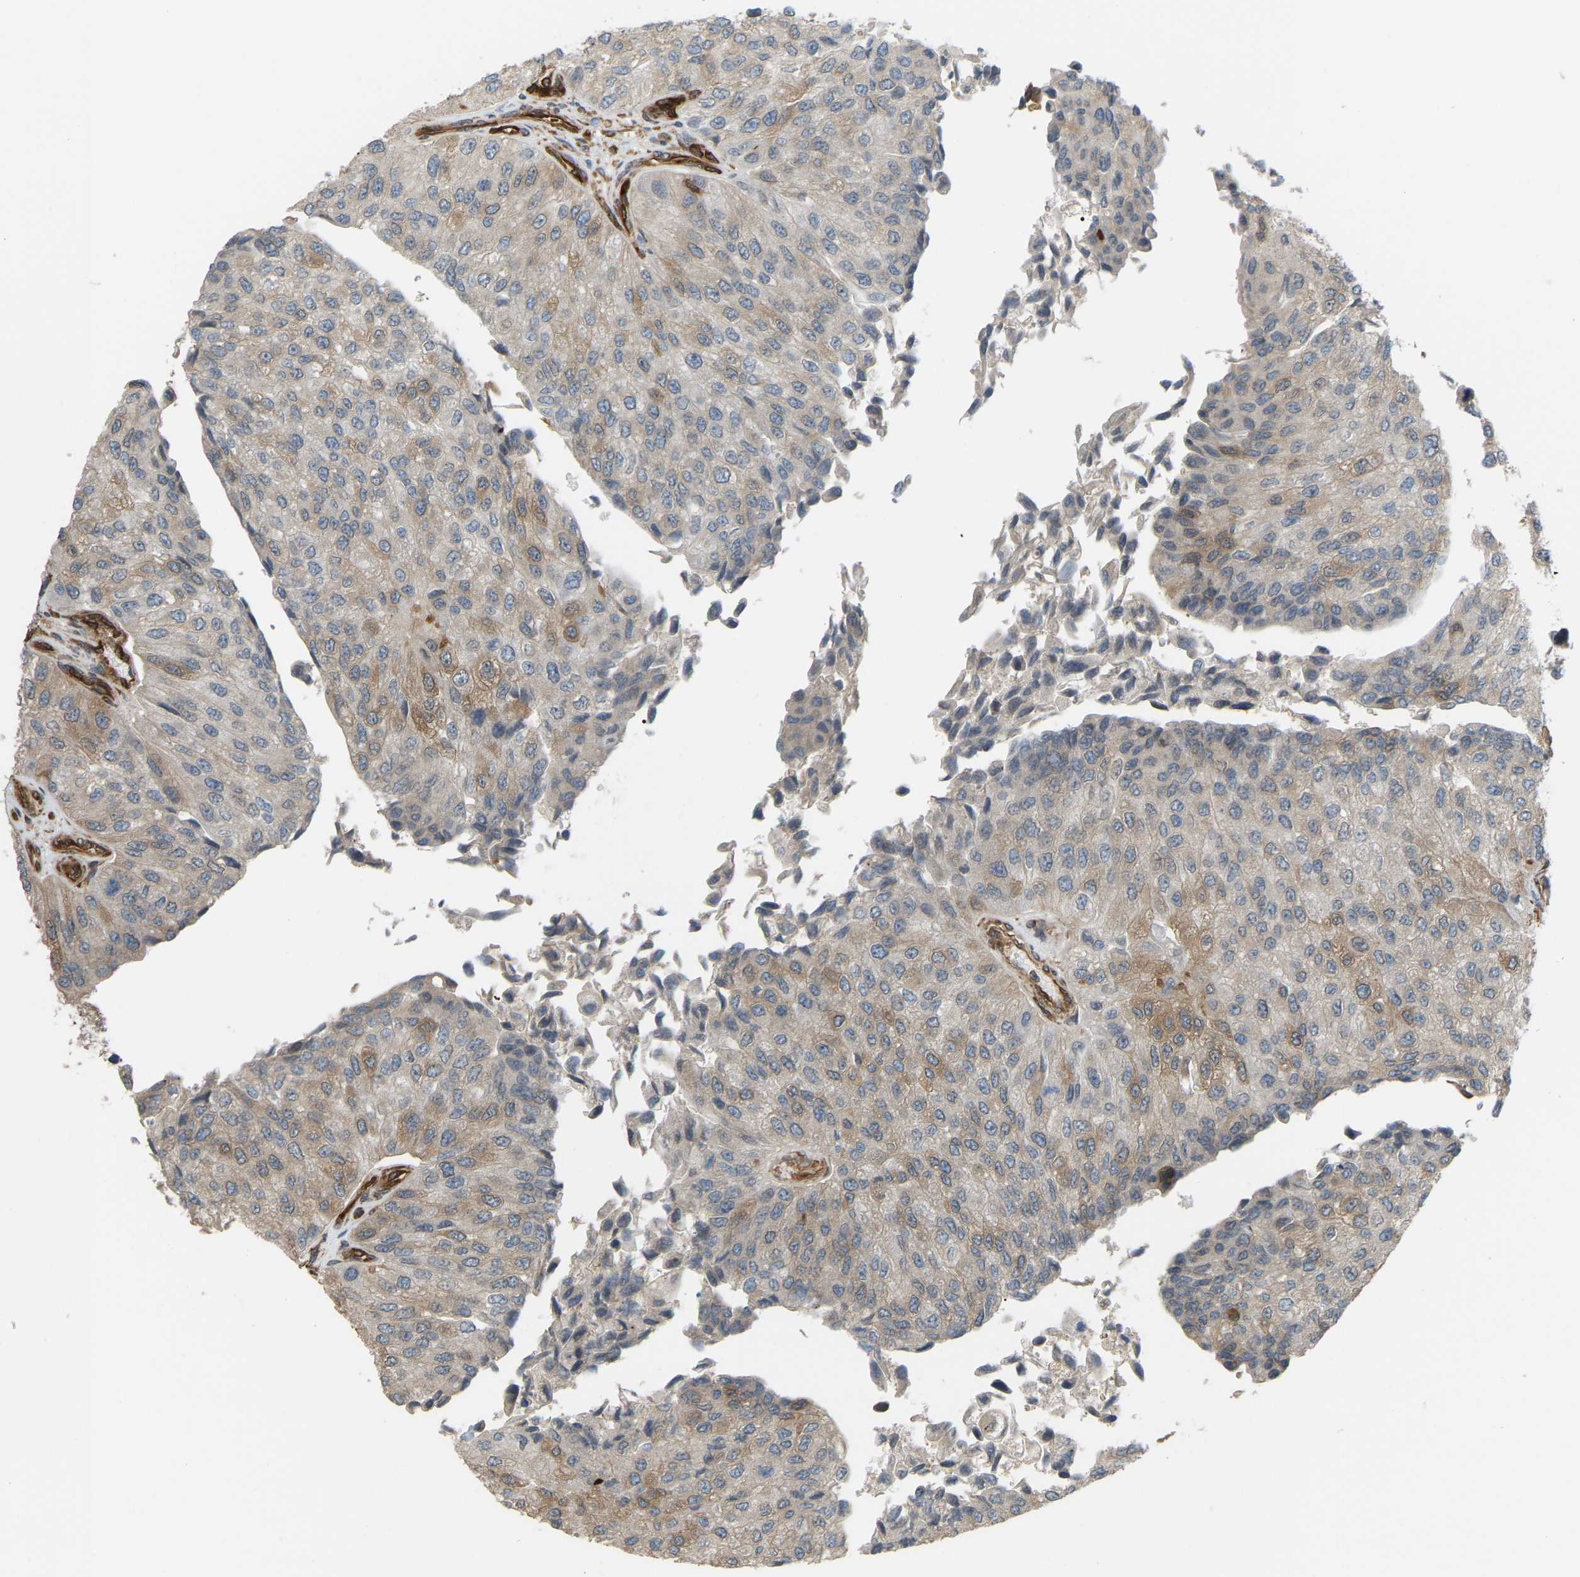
{"staining": {"intensity": "weak", "quantity": "<25%", "location": "cytoplasmic/membranous"}, "tissue": "urothelial cancer", "cell_type": "Tumor cells", "image_type": "cancer", "snomed": [{"axis": "morphology", "description": "Urothelial carcinoma, High grade"}, {"axis": "topography", "description": "Kidney"}, {"axis": "topography", "description": "Urinary bladder"}], "caption": "A histopathology image of urothelial cancer stained for a protein exhibits no brown staining in tumor cells.", "gene": "PICALM", "patient": {"sex": "male", "age": 77}}